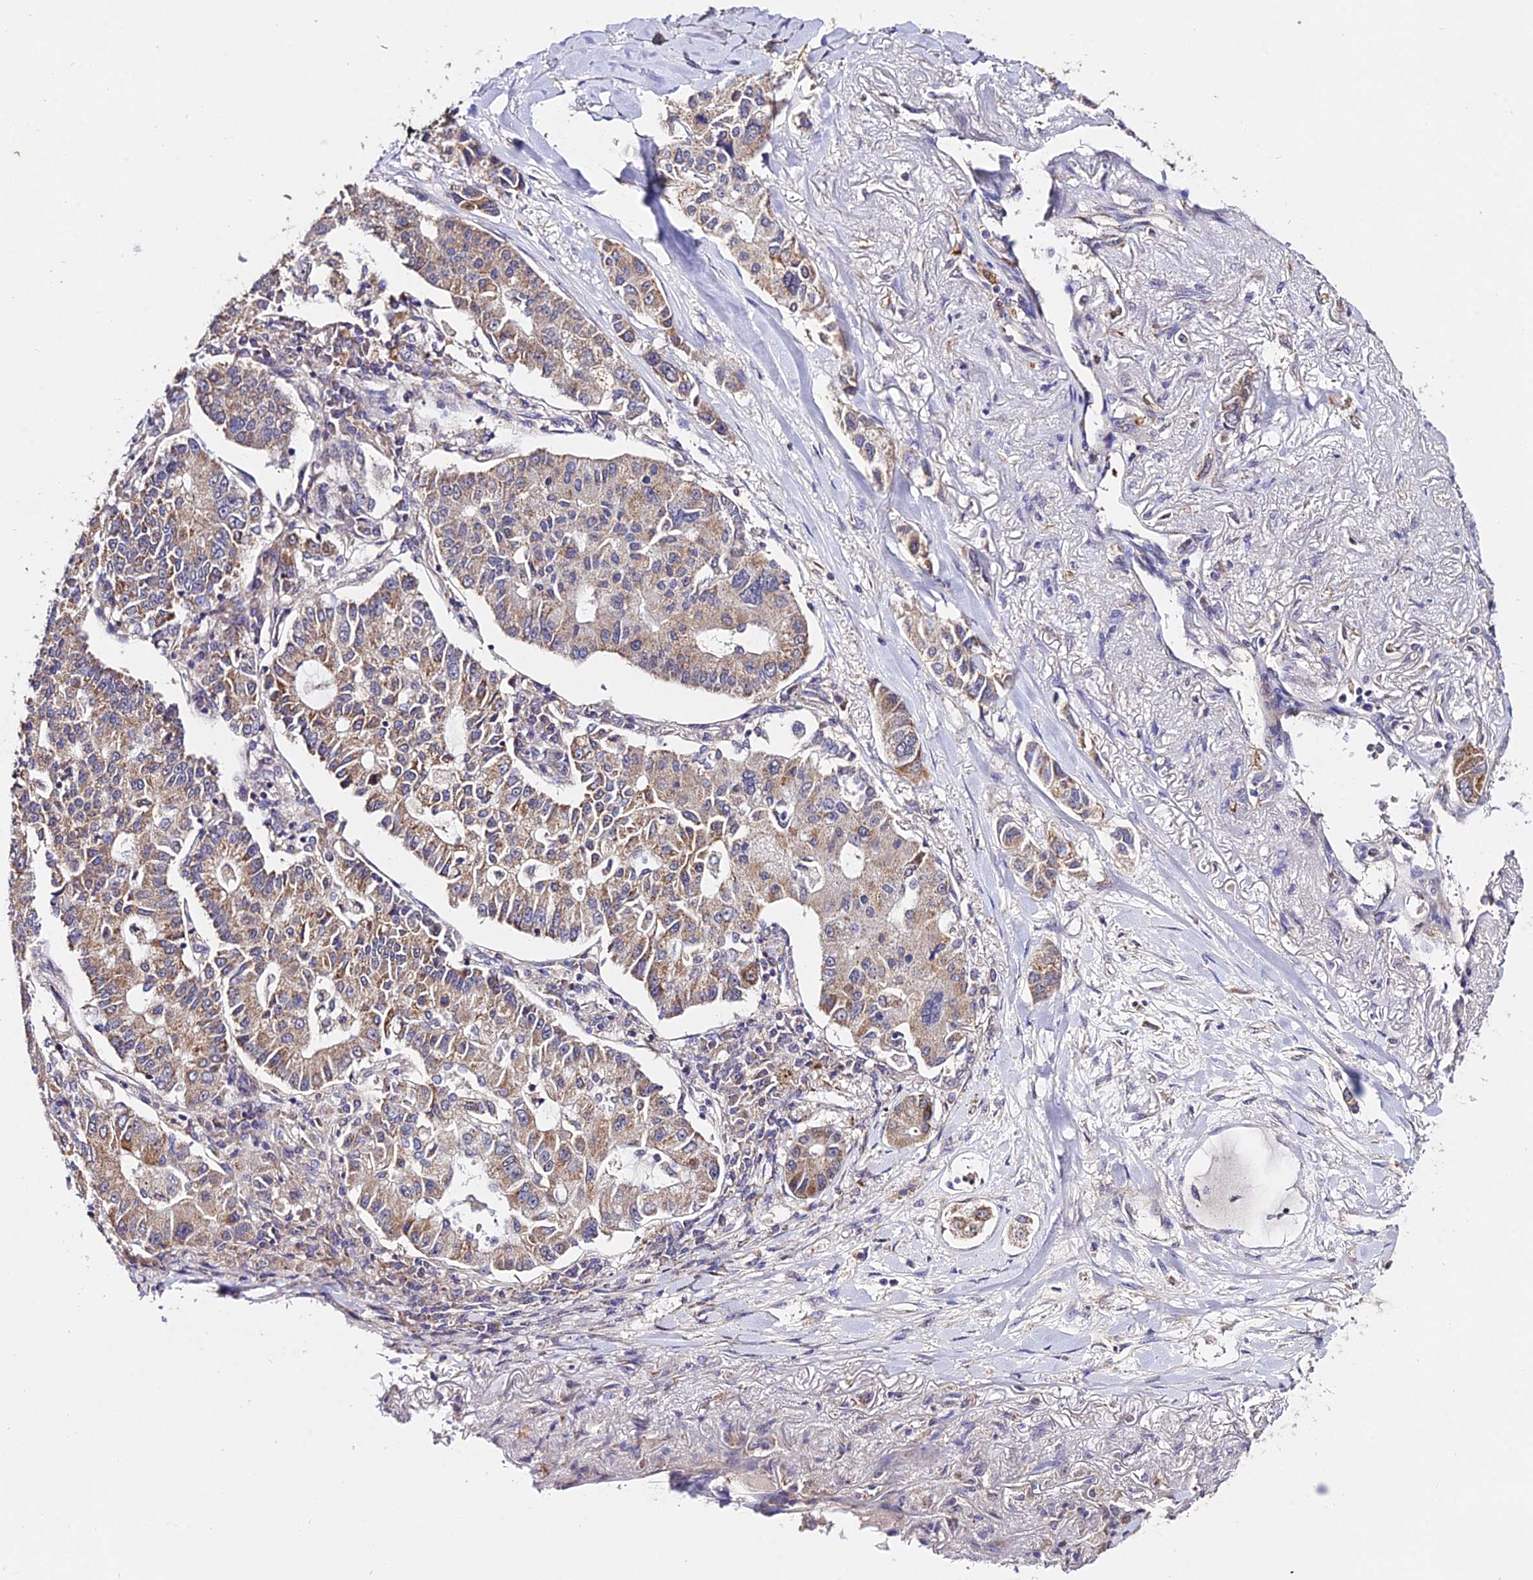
{"staining": {"intensity": "moderate", "quantity": ">75%", "location": "cytoplasmic/membranous"}, "tissue": "lung cancer", "cell_type": "Tumor cells", "image_type": "cancer", "snomed": [{"axis": "morphology", "description": "Adenocarcinoma, NOS"}, {"axis": "topography", "description": "Lung"}], "caption": "Immunohistochemical staining of lung cancer reveals moderate cytoplasmic/membranous protein expression in approximately >75% of tumor cells.", "gene": "WDR5B", "patient": {"sex": "male", "age": 49}}